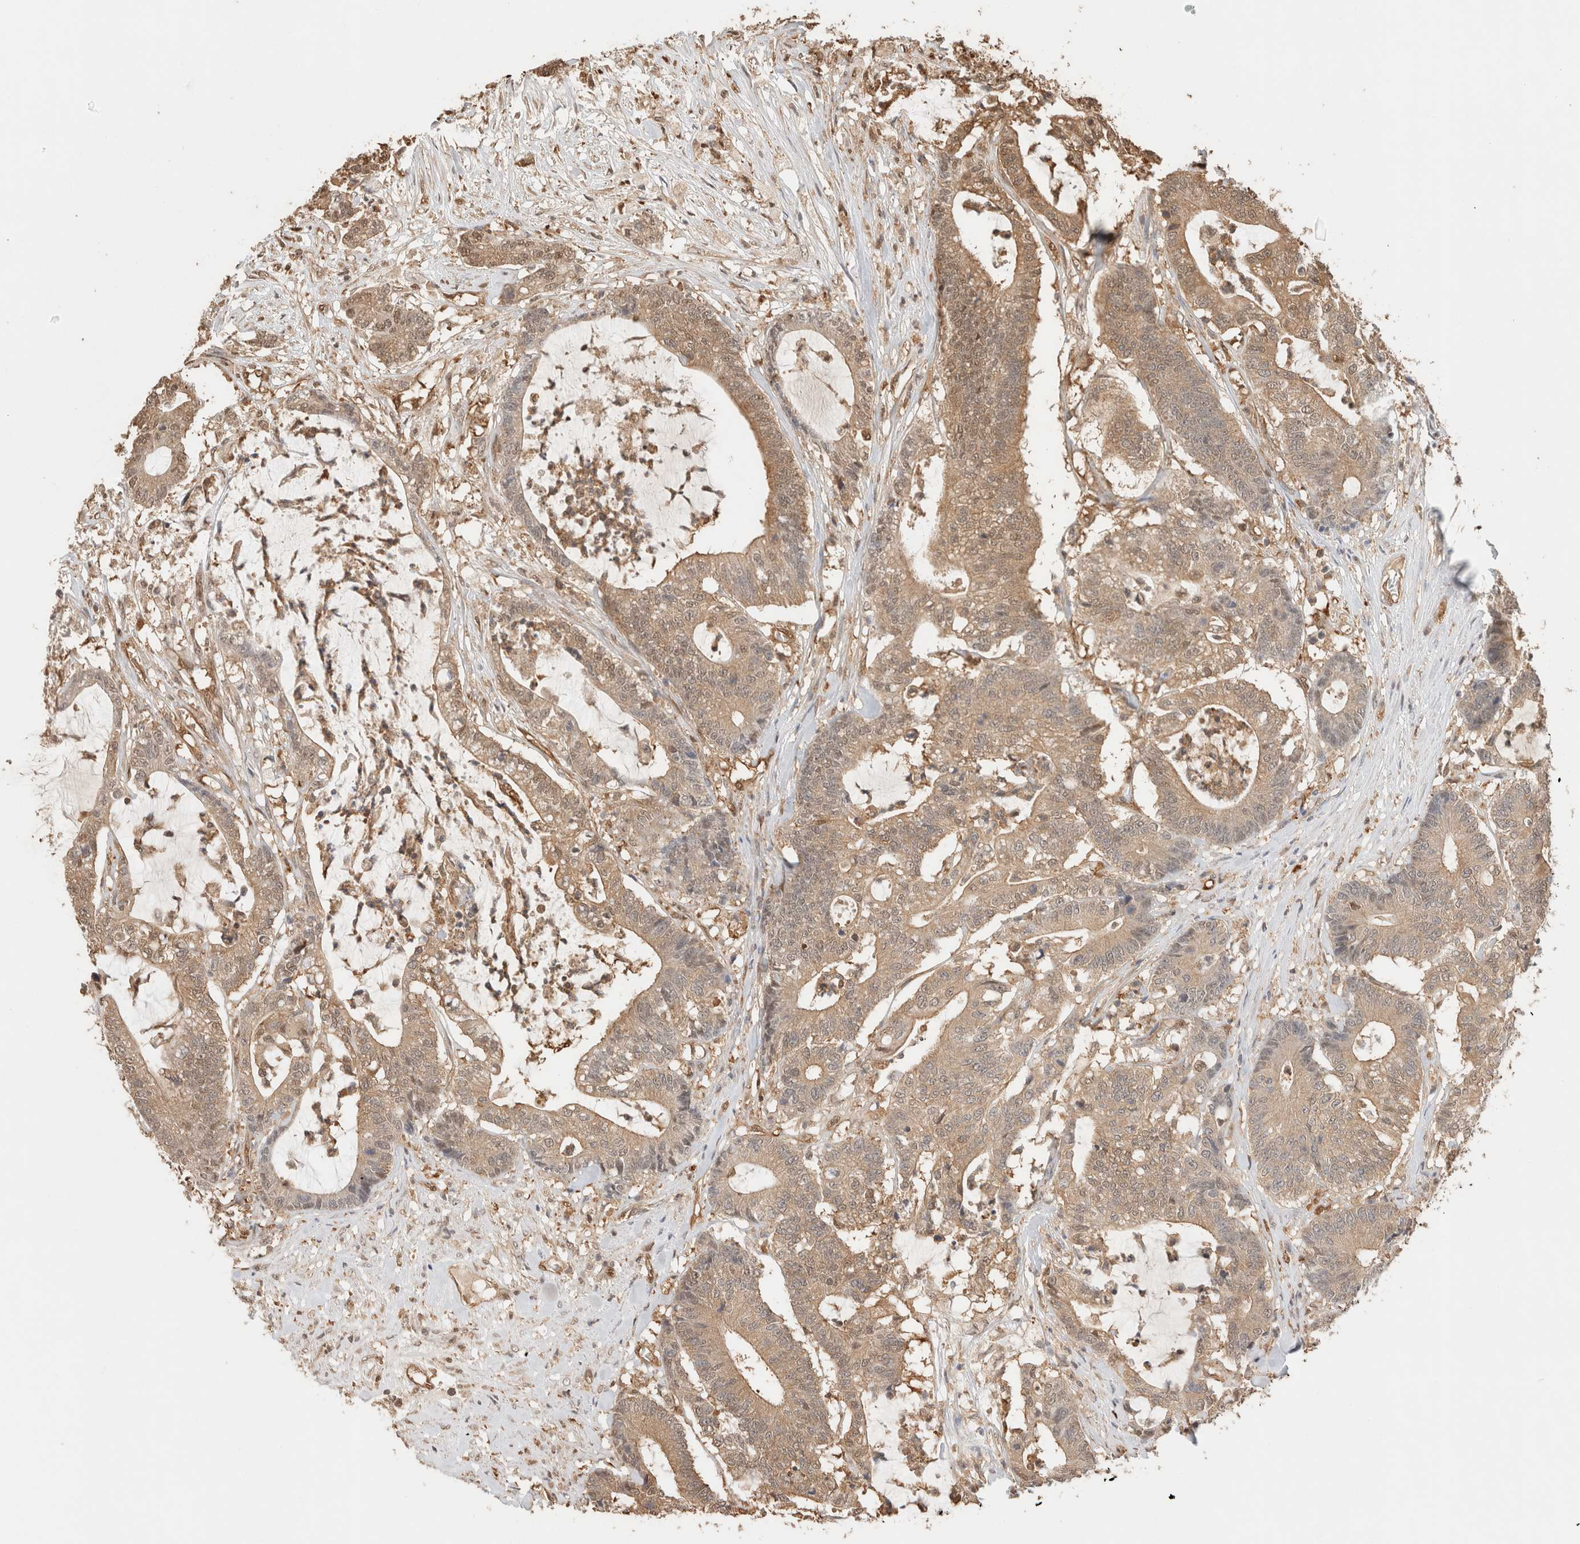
{"staining": {"intensity": "moderate", "quantity": ">75%", "location": "cytoplasmic/membranous,nuclear"}, "tissue": "colorectal cancer", "cell_type": "Tumor cells", "image_type": "cancer", "snomed": [{"axis": "morphology", "description": "Adenocarcinoma, NOS"}, {"axis": "topography", "description": "Colon"}], "caption": "Brown immunohistochemical staining in human adenocarcinoma (colorectal) shows moderate cytoplasmic/membranous and nuclear expression in about >75% of tumor cells.", "gene": "YWHAH", "patient": {"sex": "female", "age": 84}}